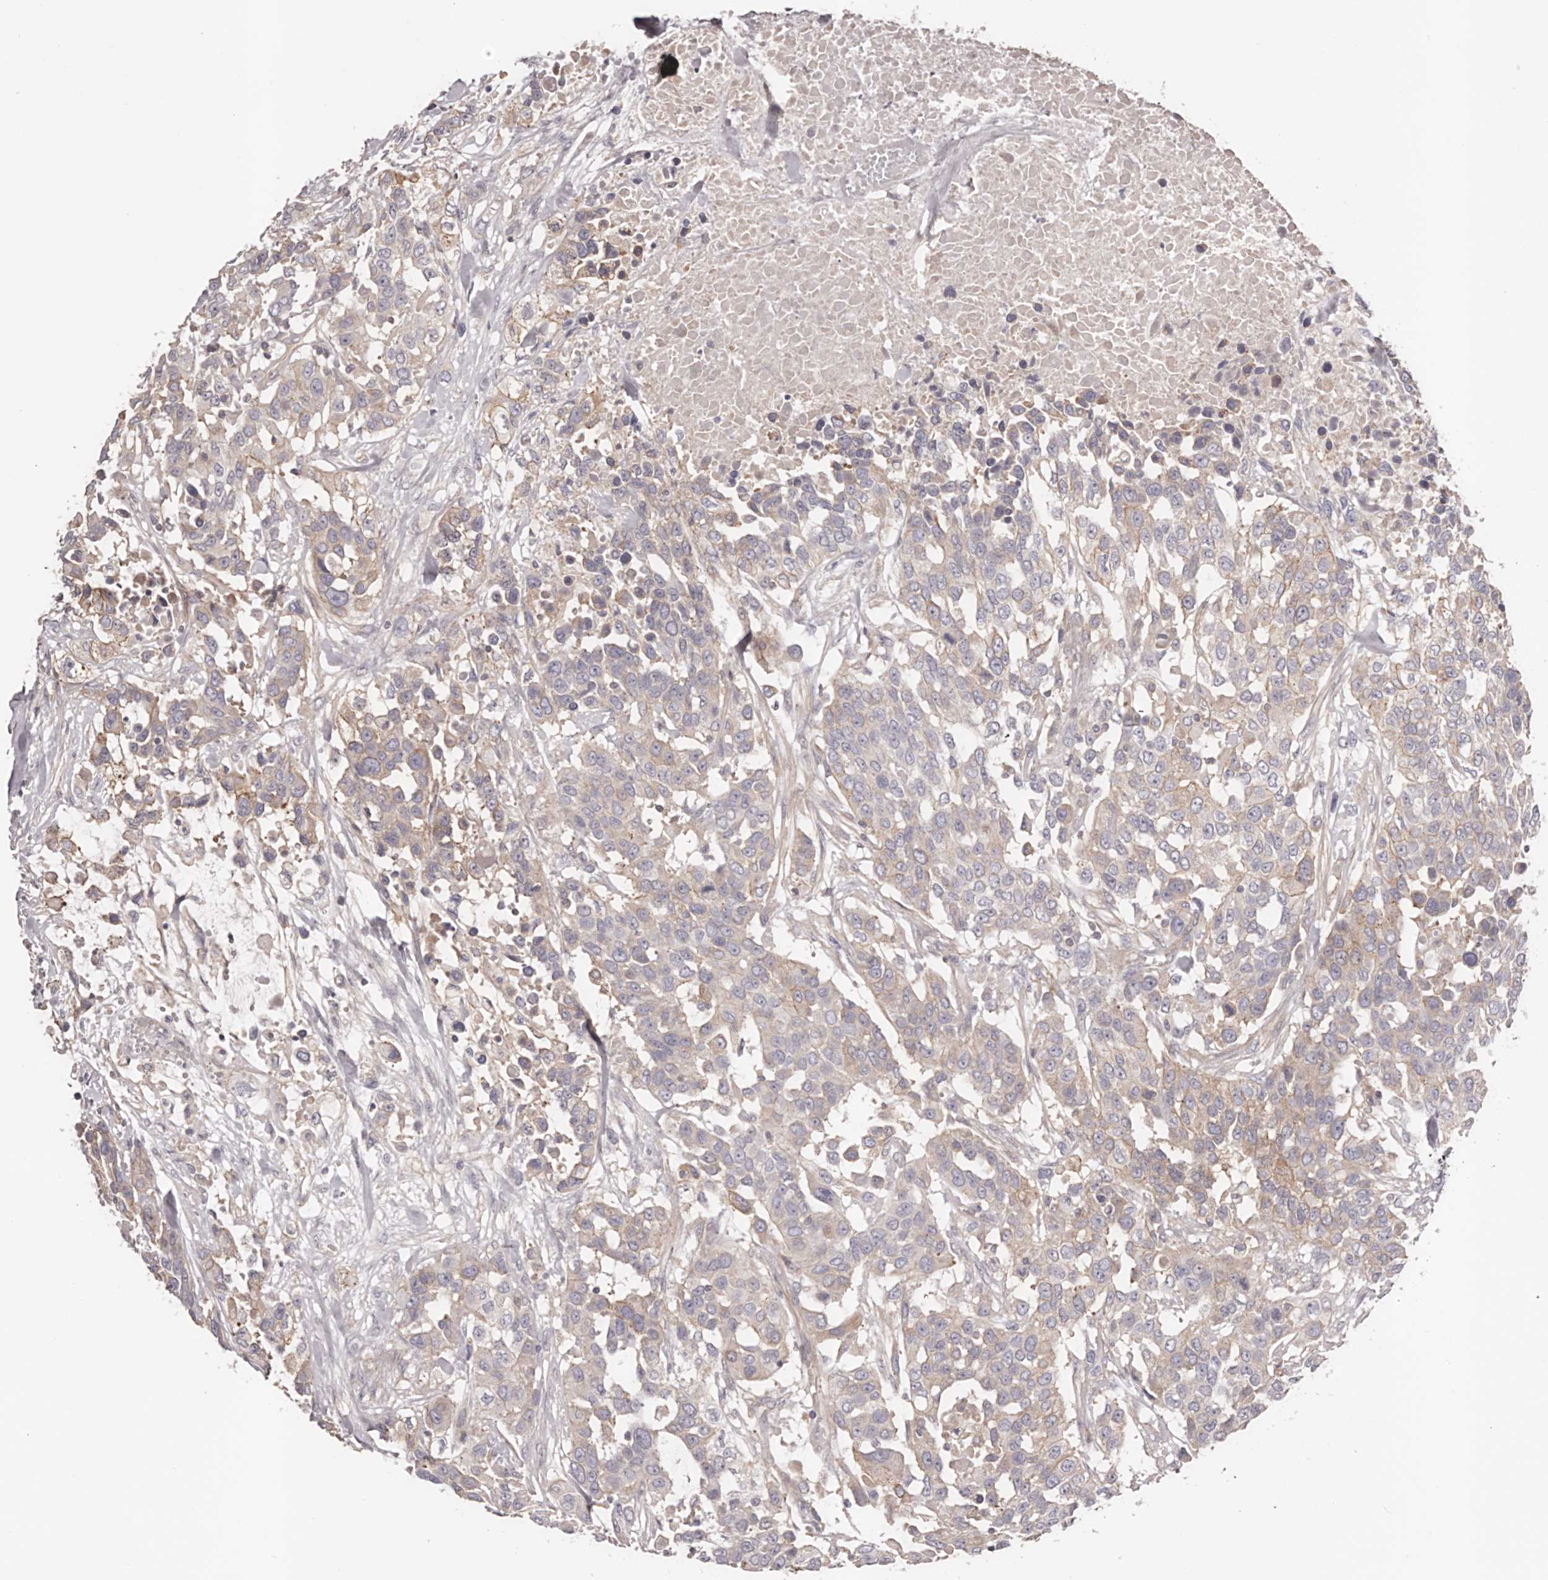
{"staining": {"intensity": "weak", "quantity": "<25%", "location": "cytoplasmic/membranous"}, "tissue": "urothelial cancer", "cell_type": "Tumor cells", "image_type": "cancer", "snomed": [{"axis": "morphology", "description": "Urothelial carcinoma, High grade"}, {"axis": "topography", "description": "Urinary bladder"}], "caption": "Immunohistochemistry (IHC) of human urothelial carcinoma (high-grade) exhibits no staining in tumor cells.", "gene": "DMRT2", "patient": {"sex": "female", "age": 80}}